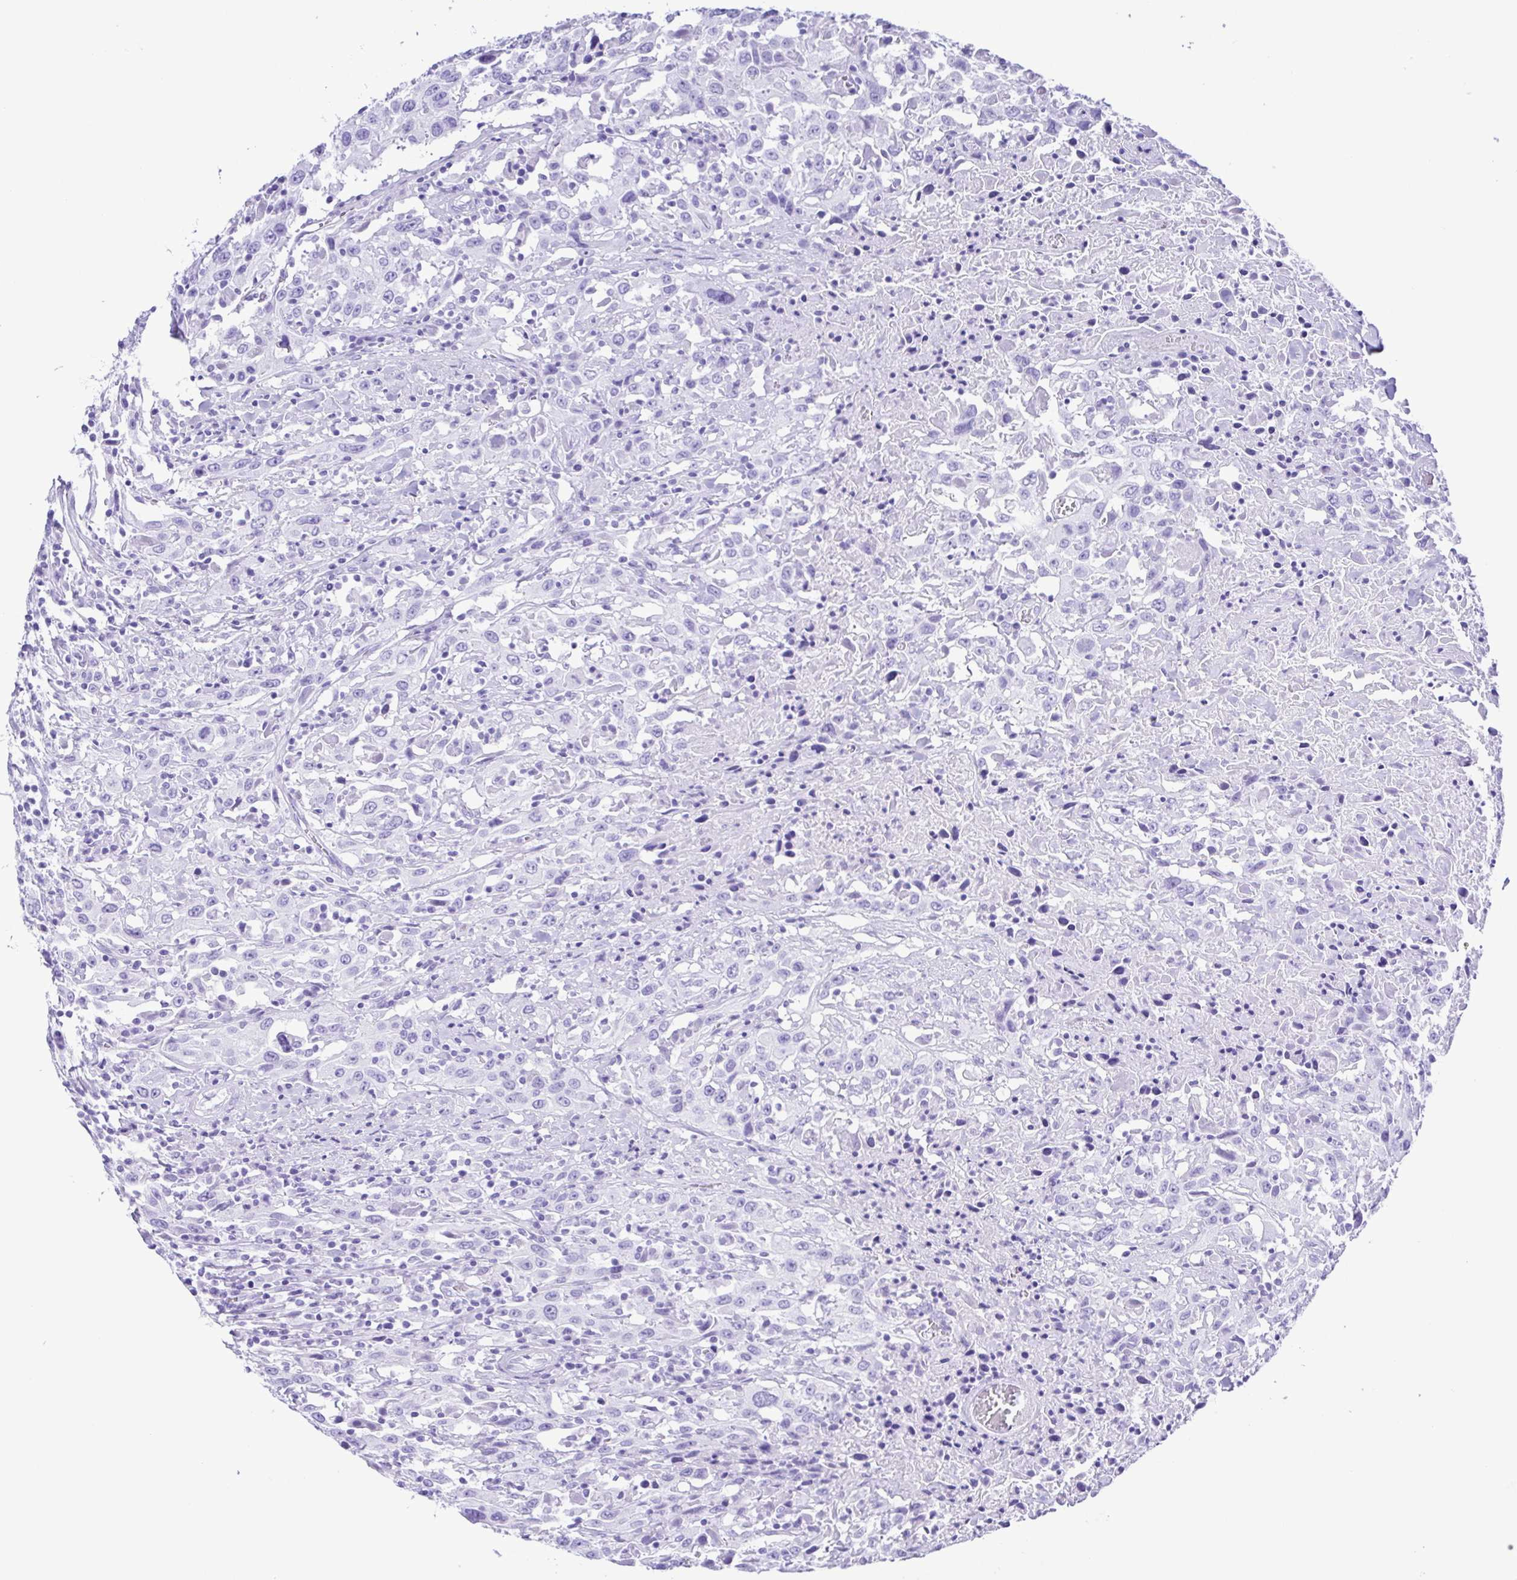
{"staining": {"intensity": "negative", "quantity": "none", "location": "none"}, "tissue": "urothelial cancer", "cell_type": "Tumor cells", "image_type": "cancer", "snomed": [{"axis": "morphology", "description": "Urothelial carcinoma, High grade"}, {"axis": "topography", "description": "Urinary bladder"}], "caption": "Urothelial cancer was stained to show a protein in brown. There is no significant expression in tumor cells. (DAB immunohistochemistry (IHC) with hematoxylin counter stain).", "gene": "ERP27", "patient": {"sex": "male", "age": 61}}